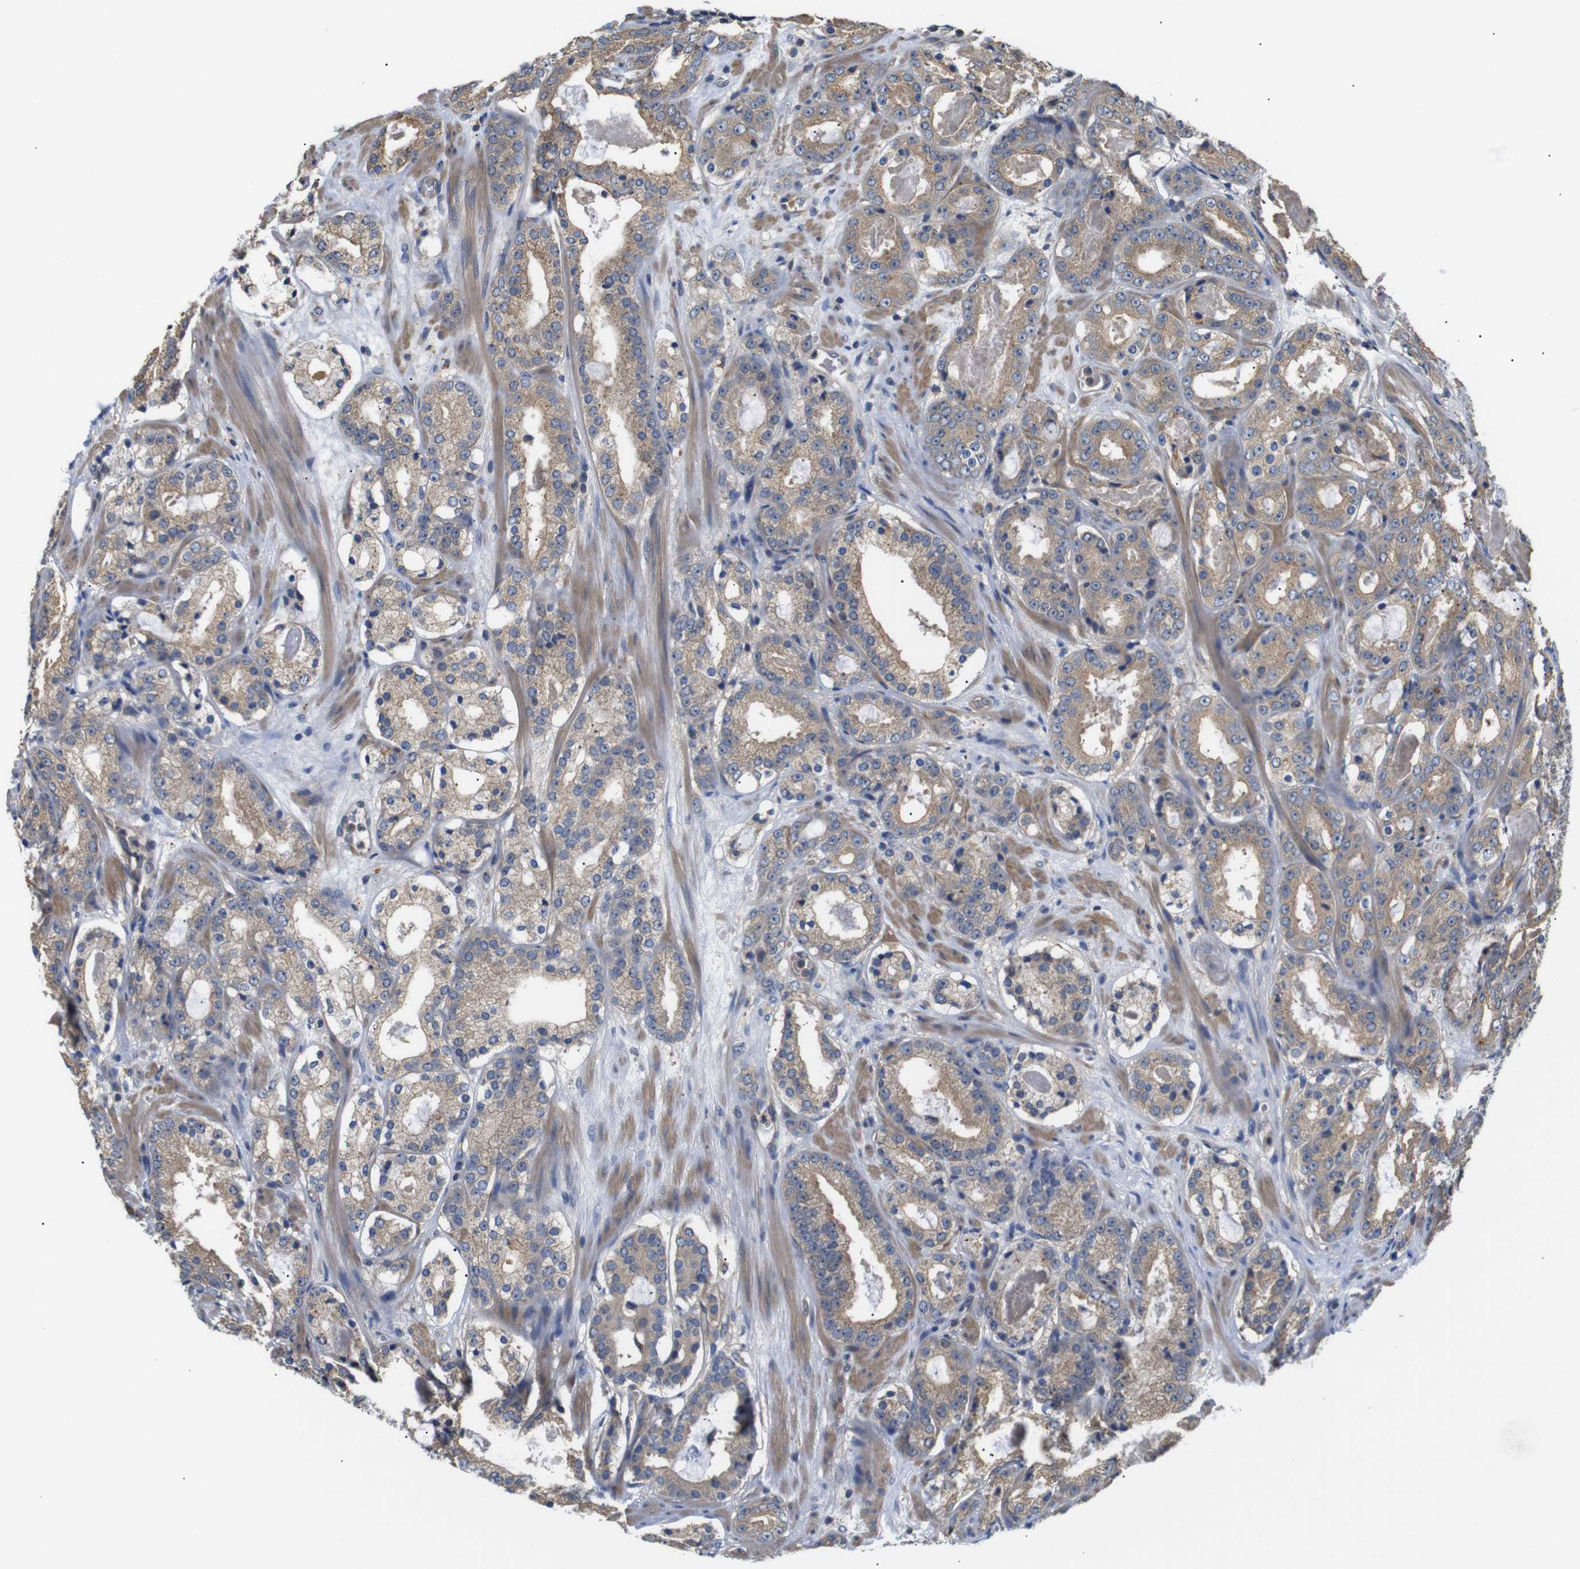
{"staining": {"intensity": "moderate", "quantity": ">75%", "location": "cytoplasmic/membranous"}, "tissue": "prostate cancer", "cell_type": "Tumor cells", "image_type": "cancer", "snomed": [{"axis": "morphology", "description": "Adenocarcinoma, Low grade"}, {"axis": "topography", "description": "Prostate"}], "caption": "A medium amount of moderate cytoplasmic/membranous staining is seen in about >75% of tumor cells in prostate cancer tissue. (Brightfield microscopy of DAB IHC at high magnification).", "gene": "DDR1", "patient": {"sex": "male", "age": 69}}